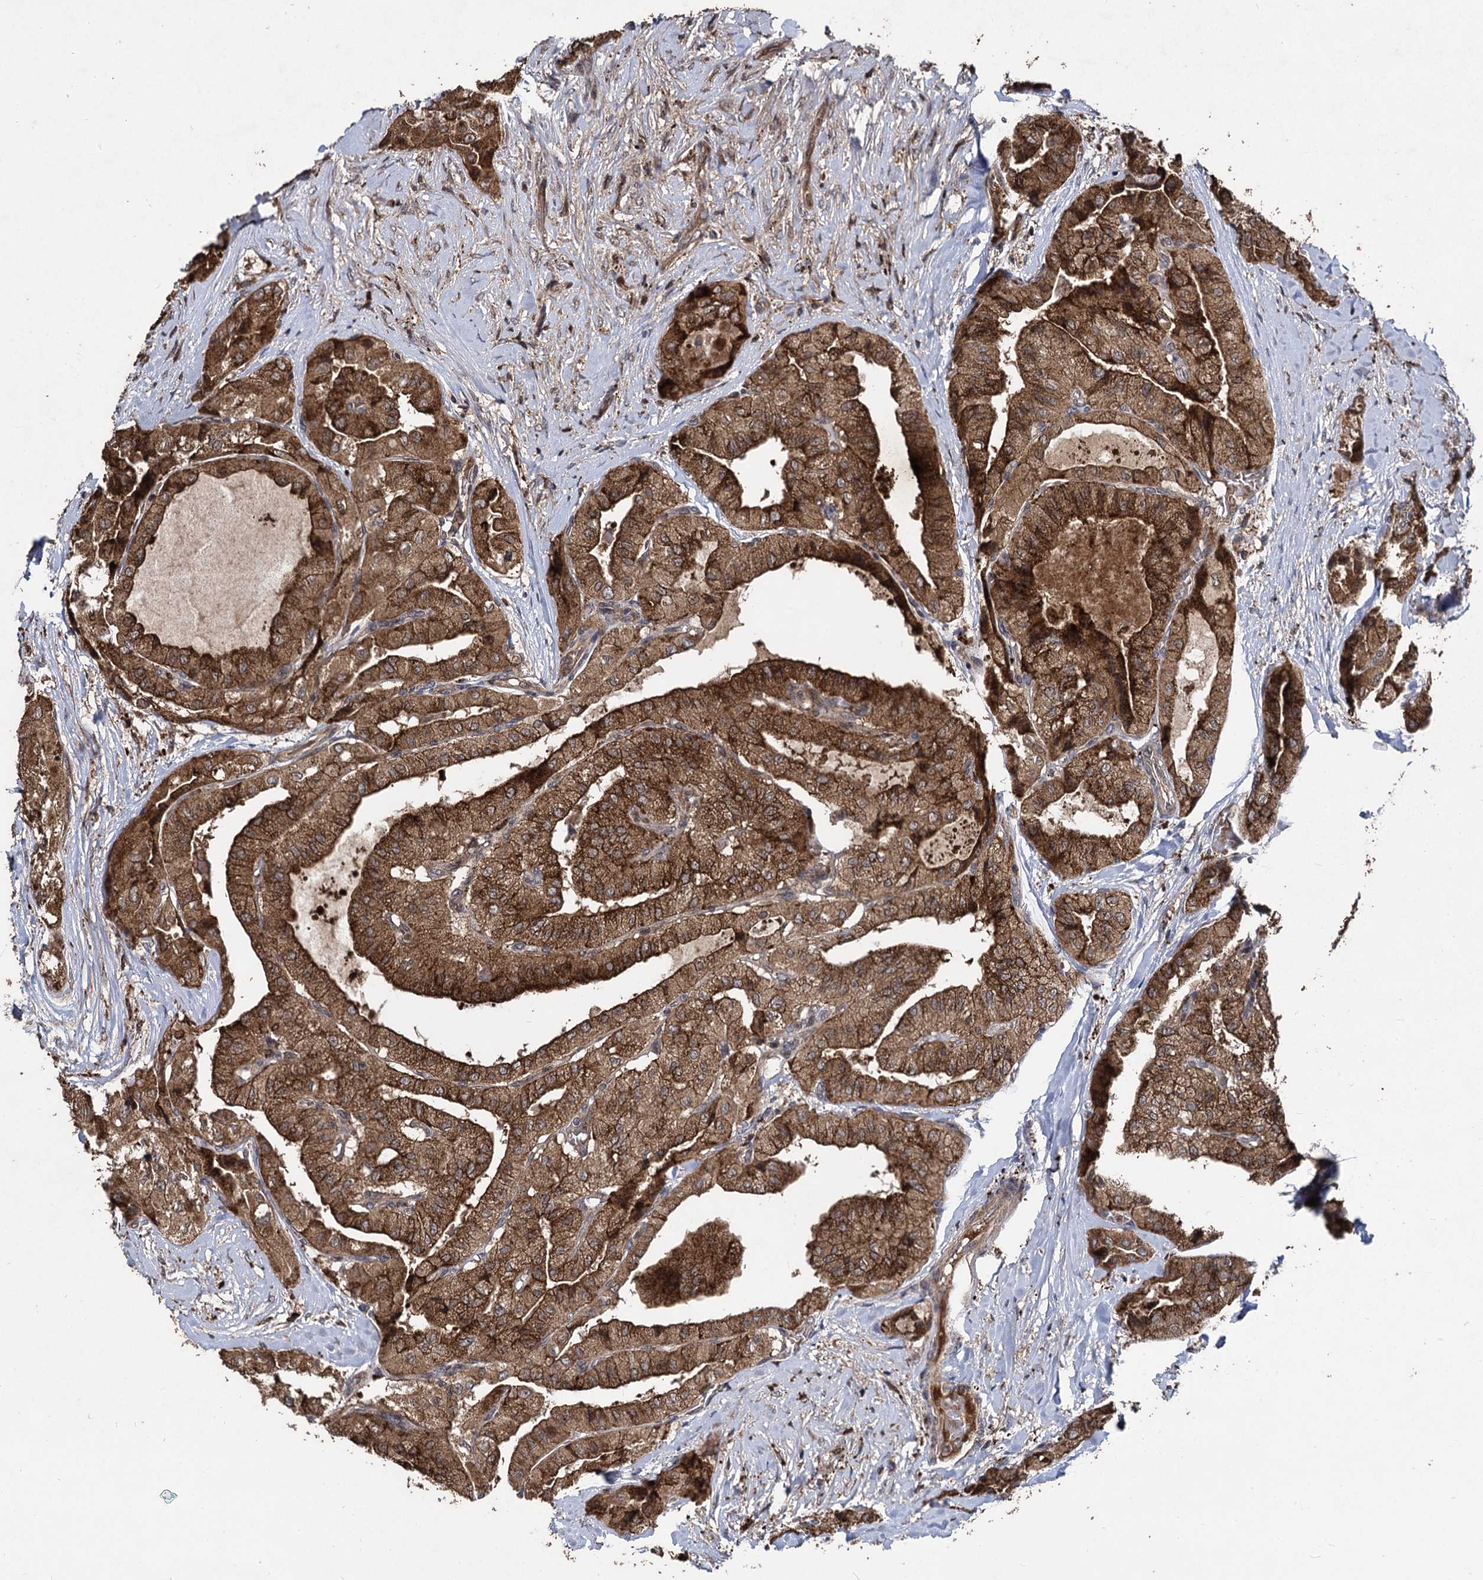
{"staining": {"intensity": "strong", "quantity": ">75%", "location": "cytoplasmic/membranous"}, "tissue": "thyroid cancer", "cell_type": "Tumor cells", "image_type": "cancer", "snomed": [{"axis": "morphology", "description": "Papillary adenocarcinoma, NOS"}, {"axis": "topography", "description": "Thyroid gland"}], "caption": "Thyroid cancer tissue exhibits strong cytoplasmic/membranous staining in about >75% of tumor cells, visualized by immunohistochemistry.", "gene": "BCL2L2", "patient": {"sex": "female", "age": 59}}